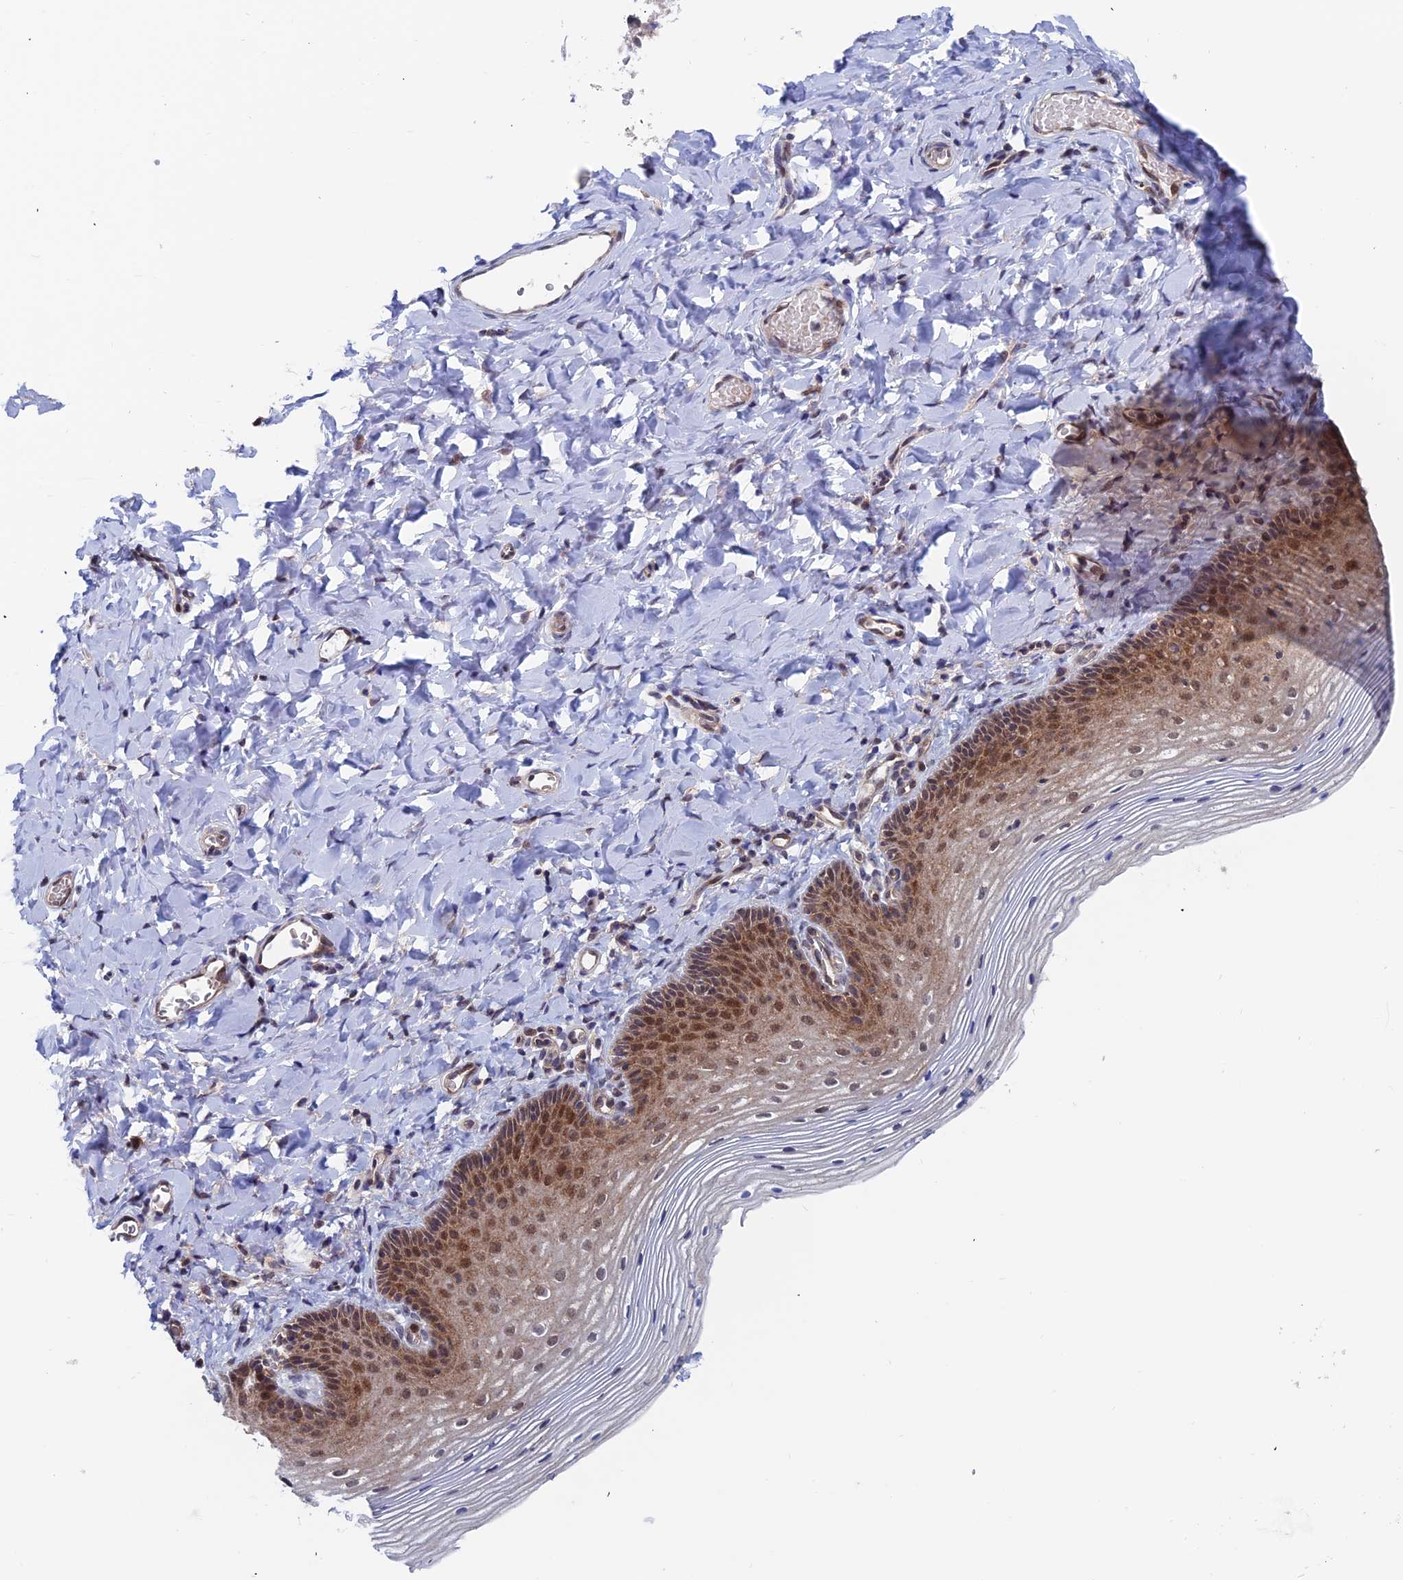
{"staining": {"intensity": "moderate", "quantity": "25%-75%", "location": "cytoplasmic/membranous,nuclear"}, "tissue": "vagina", "cell_type": "Squamous epithelial cells", "image_type": "normal", "snomed": [{"axis": "morphology", "description": "Normal tissue, NOS"}, {"axis": "topography", "description": "Vagina"}], "caption": "Protein staining of normal vagina demonstrates moderate cytoplasmic/membranous,nuclear positivity in about 25%-75% of squamous epithelial cells. (brown staining indicates protein expression, while blue staining denotes nuclei).", "gene": "IGBP1", "patient": {"sex": "female", "age": 60}}